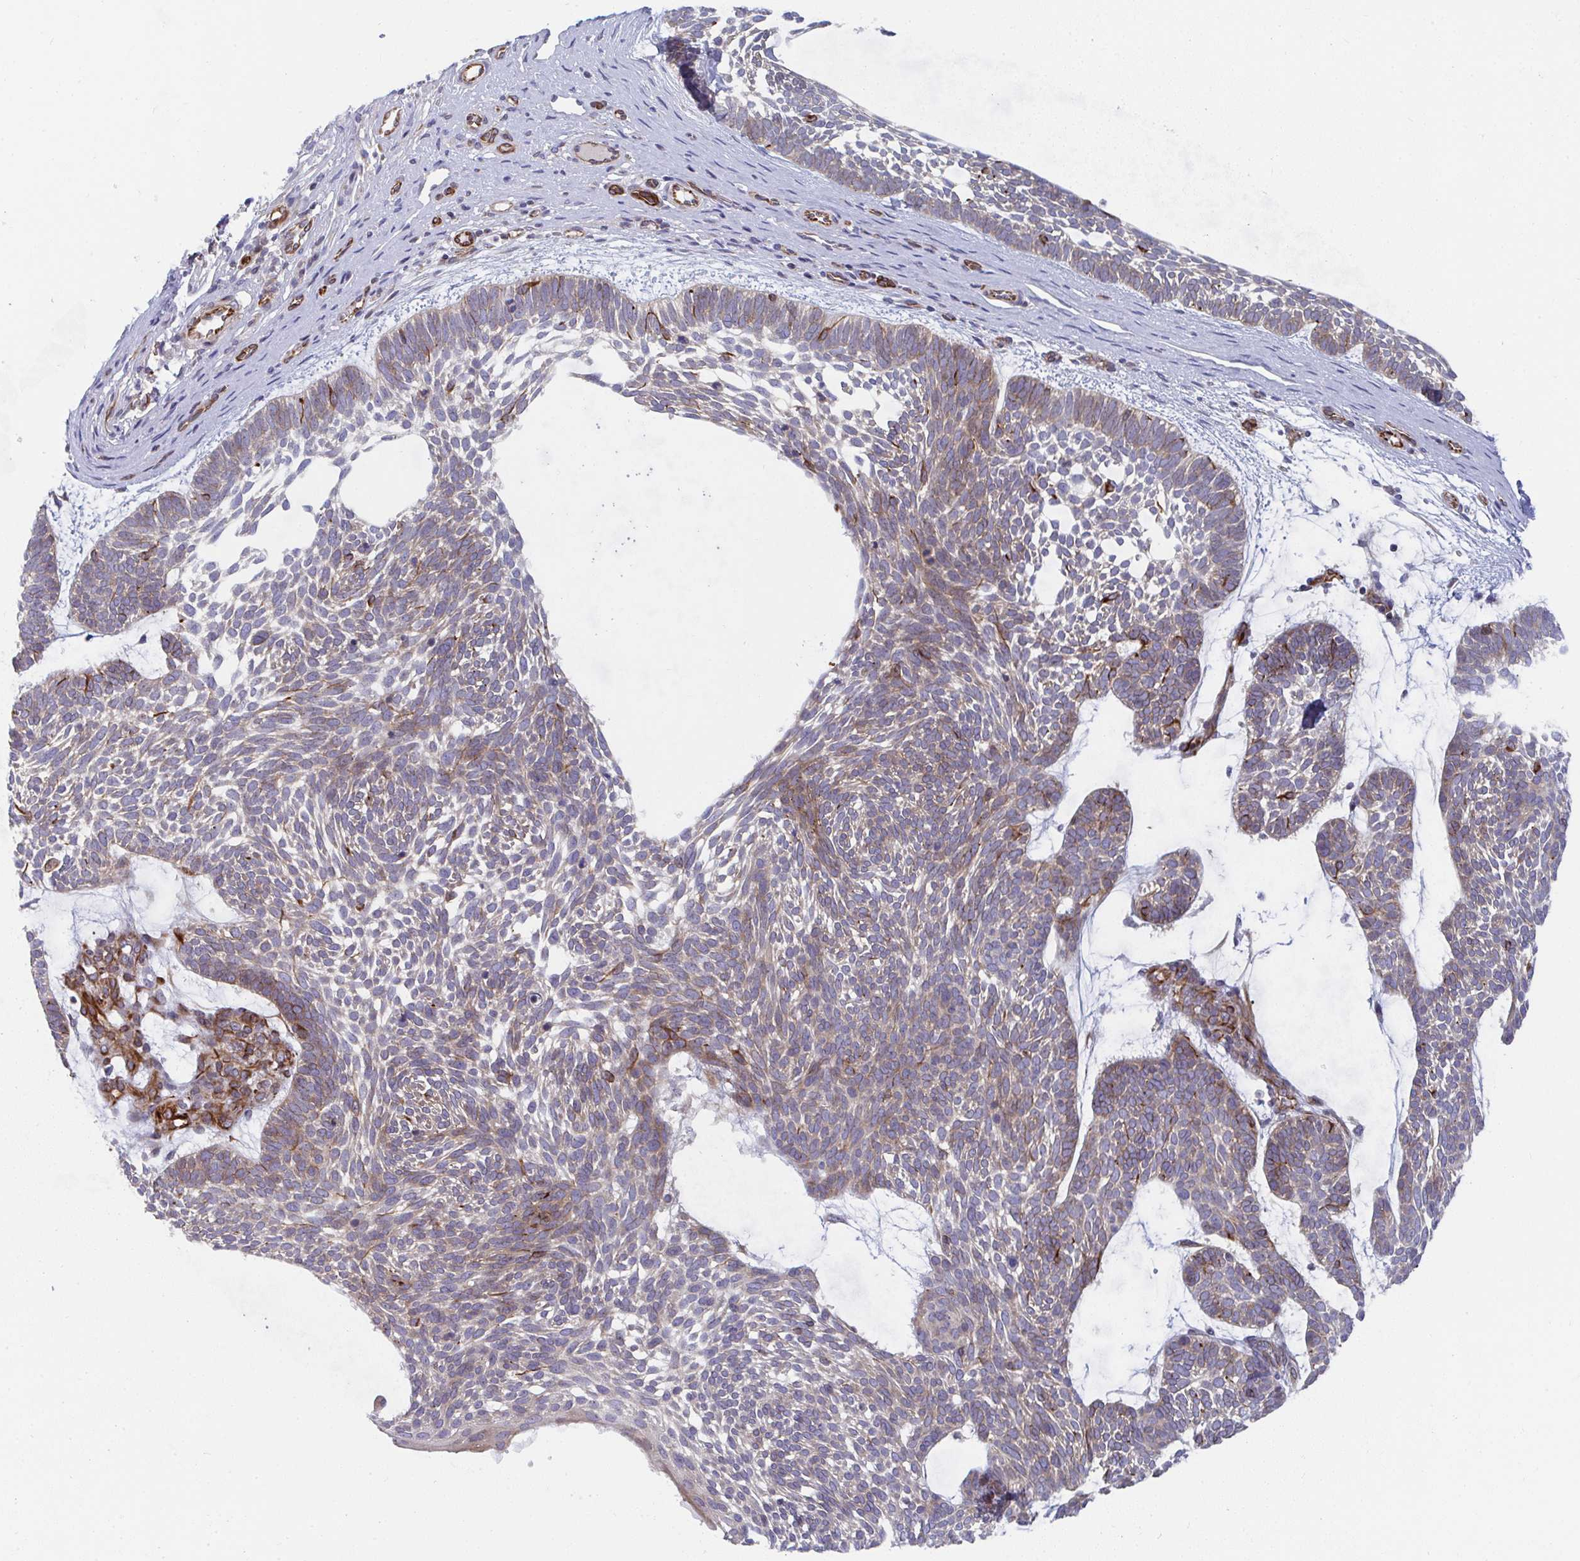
{"staining": {"intensity": "moderate", "quantity": "25%-75%", "location": "cytoplasmic/membranous"}, "tissue": "skin cancer", "cell_type": "Tumor cells", "image_type": "cancer", "snomed": [{"axis": "morphology", "description": "Basal cell carcinoma"}, {"axis": "topography", "description": "Skin"}, {"axis": "topography", "description": "Skin of face"}], "caption": "High-power microscopy captured an immunohistochemistry (IHC) histopathology image of skin basal cell carcinoma, revealing moderate cytoplasmic/membranous positivity in about 25%-75% of tumor cells.", "gene": "EIF1AD", "patient": {"sex": "male", "age": 83}}